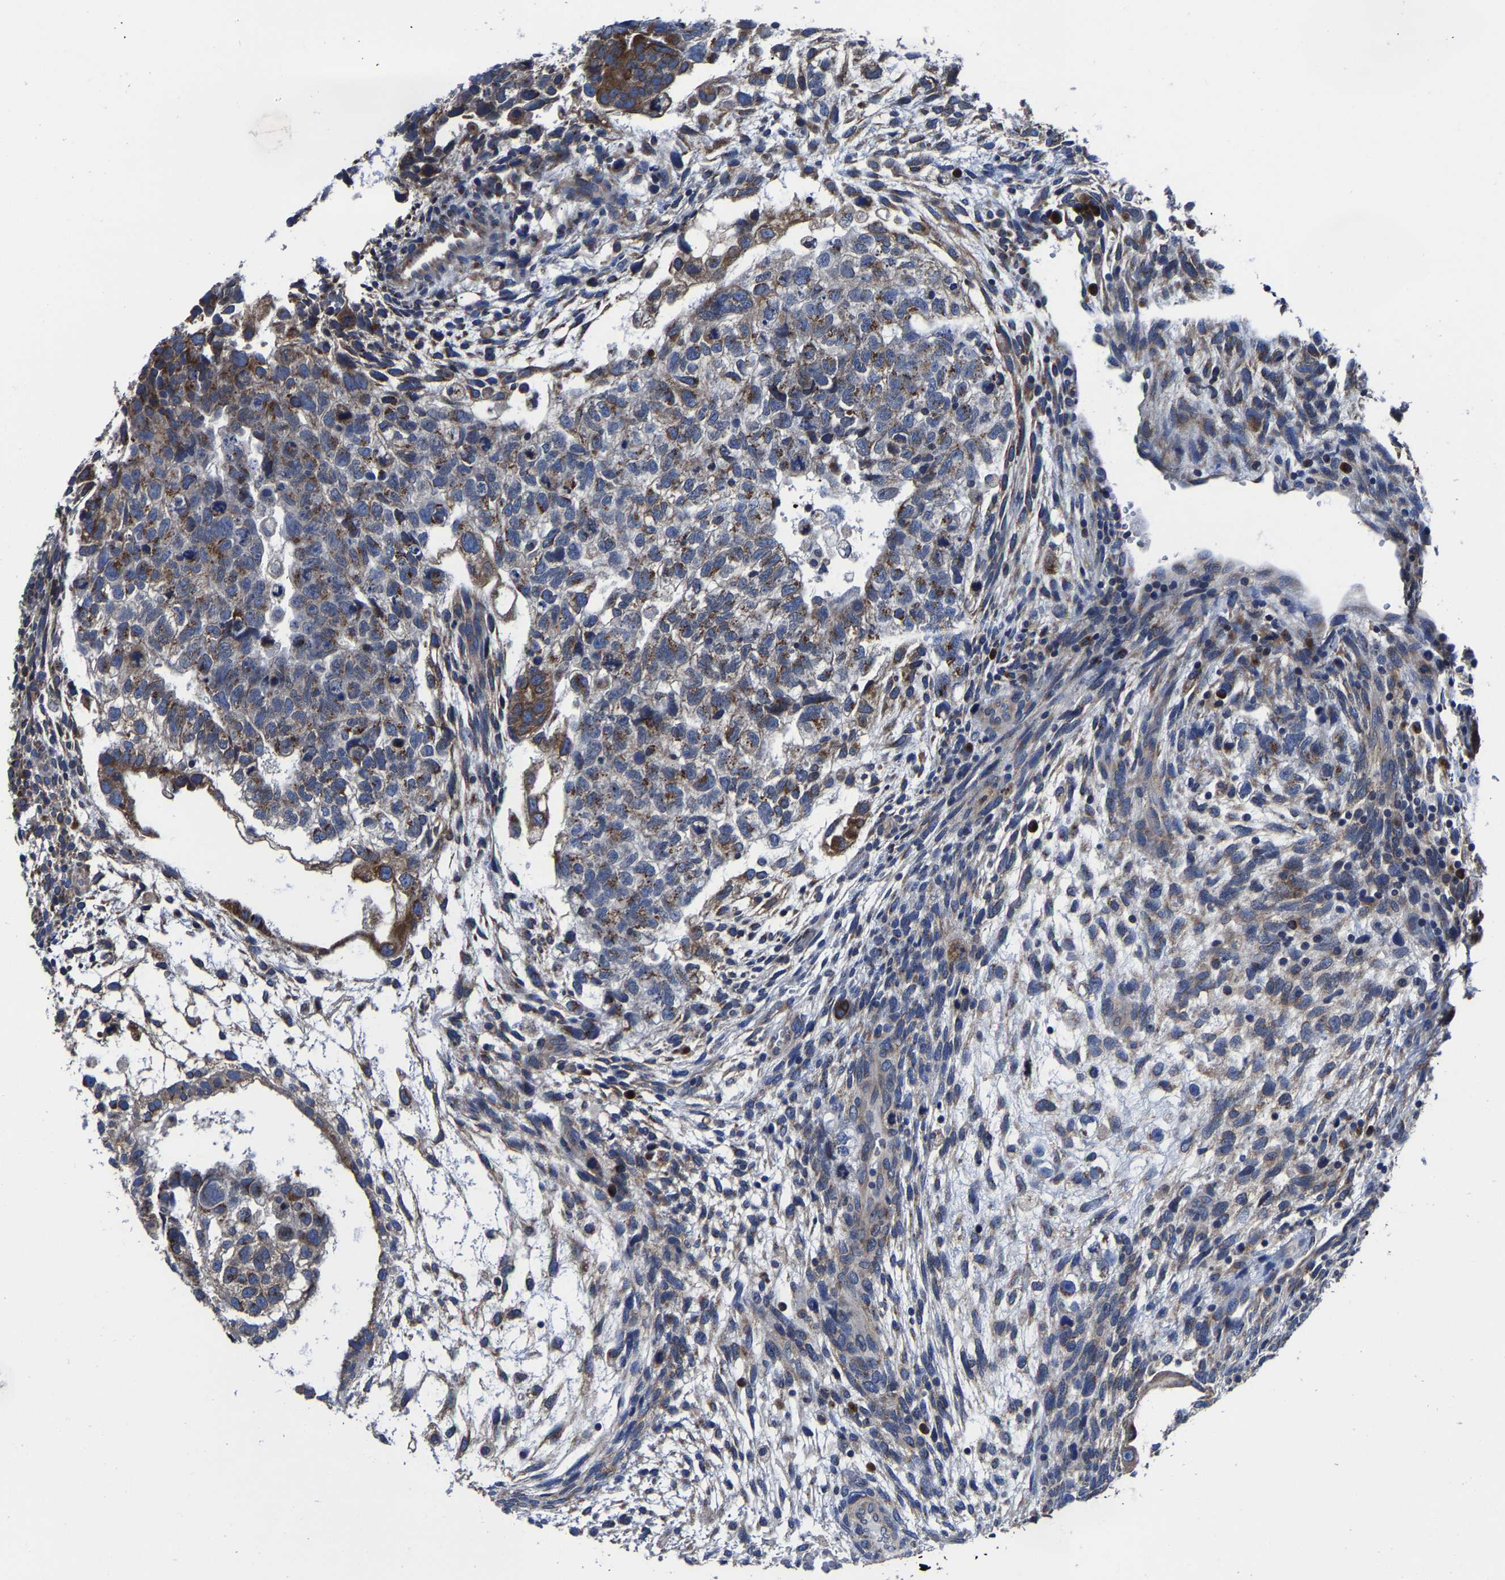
{"staining": {"intensity": "moderate", "quantity": ">75%", "location": "cytoplasmic/membranous"}, "tissue": "testis cancer", "cell_type": "Tumor cells", "image_type": "cancer", "snomed": [{"axis": "morphology", "description": "Carcinoma, Embryonal, NOS"}, {"axis": "topography", "description": "Testis"}], "caption": "Immunohistochemical staining of testis cancer exhibits medium levels of moderate cytoplasmic/membranous protein positivity in about >75% of tumor cells.", "gene": "EBAG9", "patient": {"sex": "male", "age": 36}}